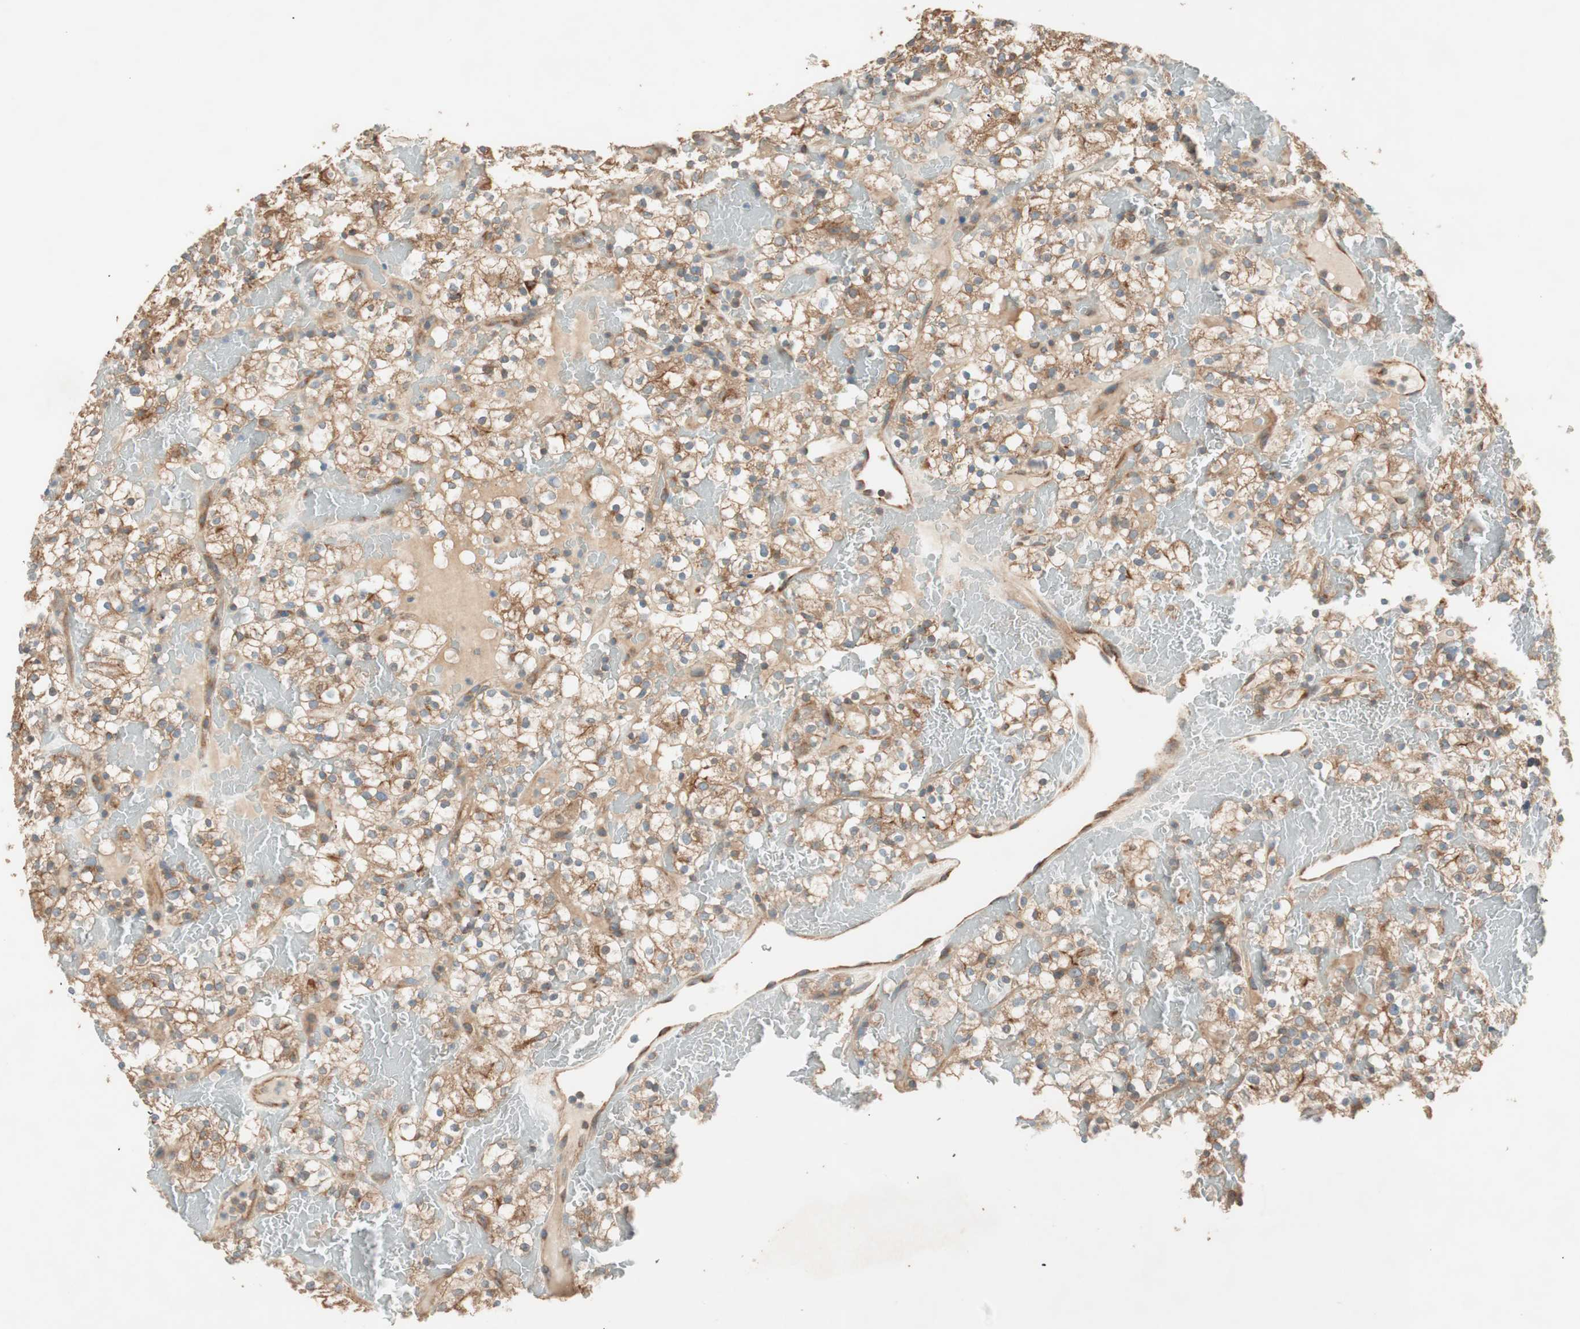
{"staining": {"intensity": "moderate", "quantity": ">75%", "location": "cytoplasmic/membranous"}, "tissue": "renal cancer", "cell_type": "Tumor cells", "image_type": "cancer", "snomed": [{"axis": "morphology", "description": "Normal tissue, NOS"}, {"axis": "morphology", "description": "Adenocarcinoma, NOS"}, {"axis": "topography", "description": "Kidney"}], "caption": "This micrograph exhibits immunohistochemistry (IHC) staining of human adenocarcinoma (renal), with medium moderate cytoplasmic/membranous staining in approximately >75% of tumor cells.", "gene": "CC2D1A", "patient": {"sex": "female", "age": 72}}